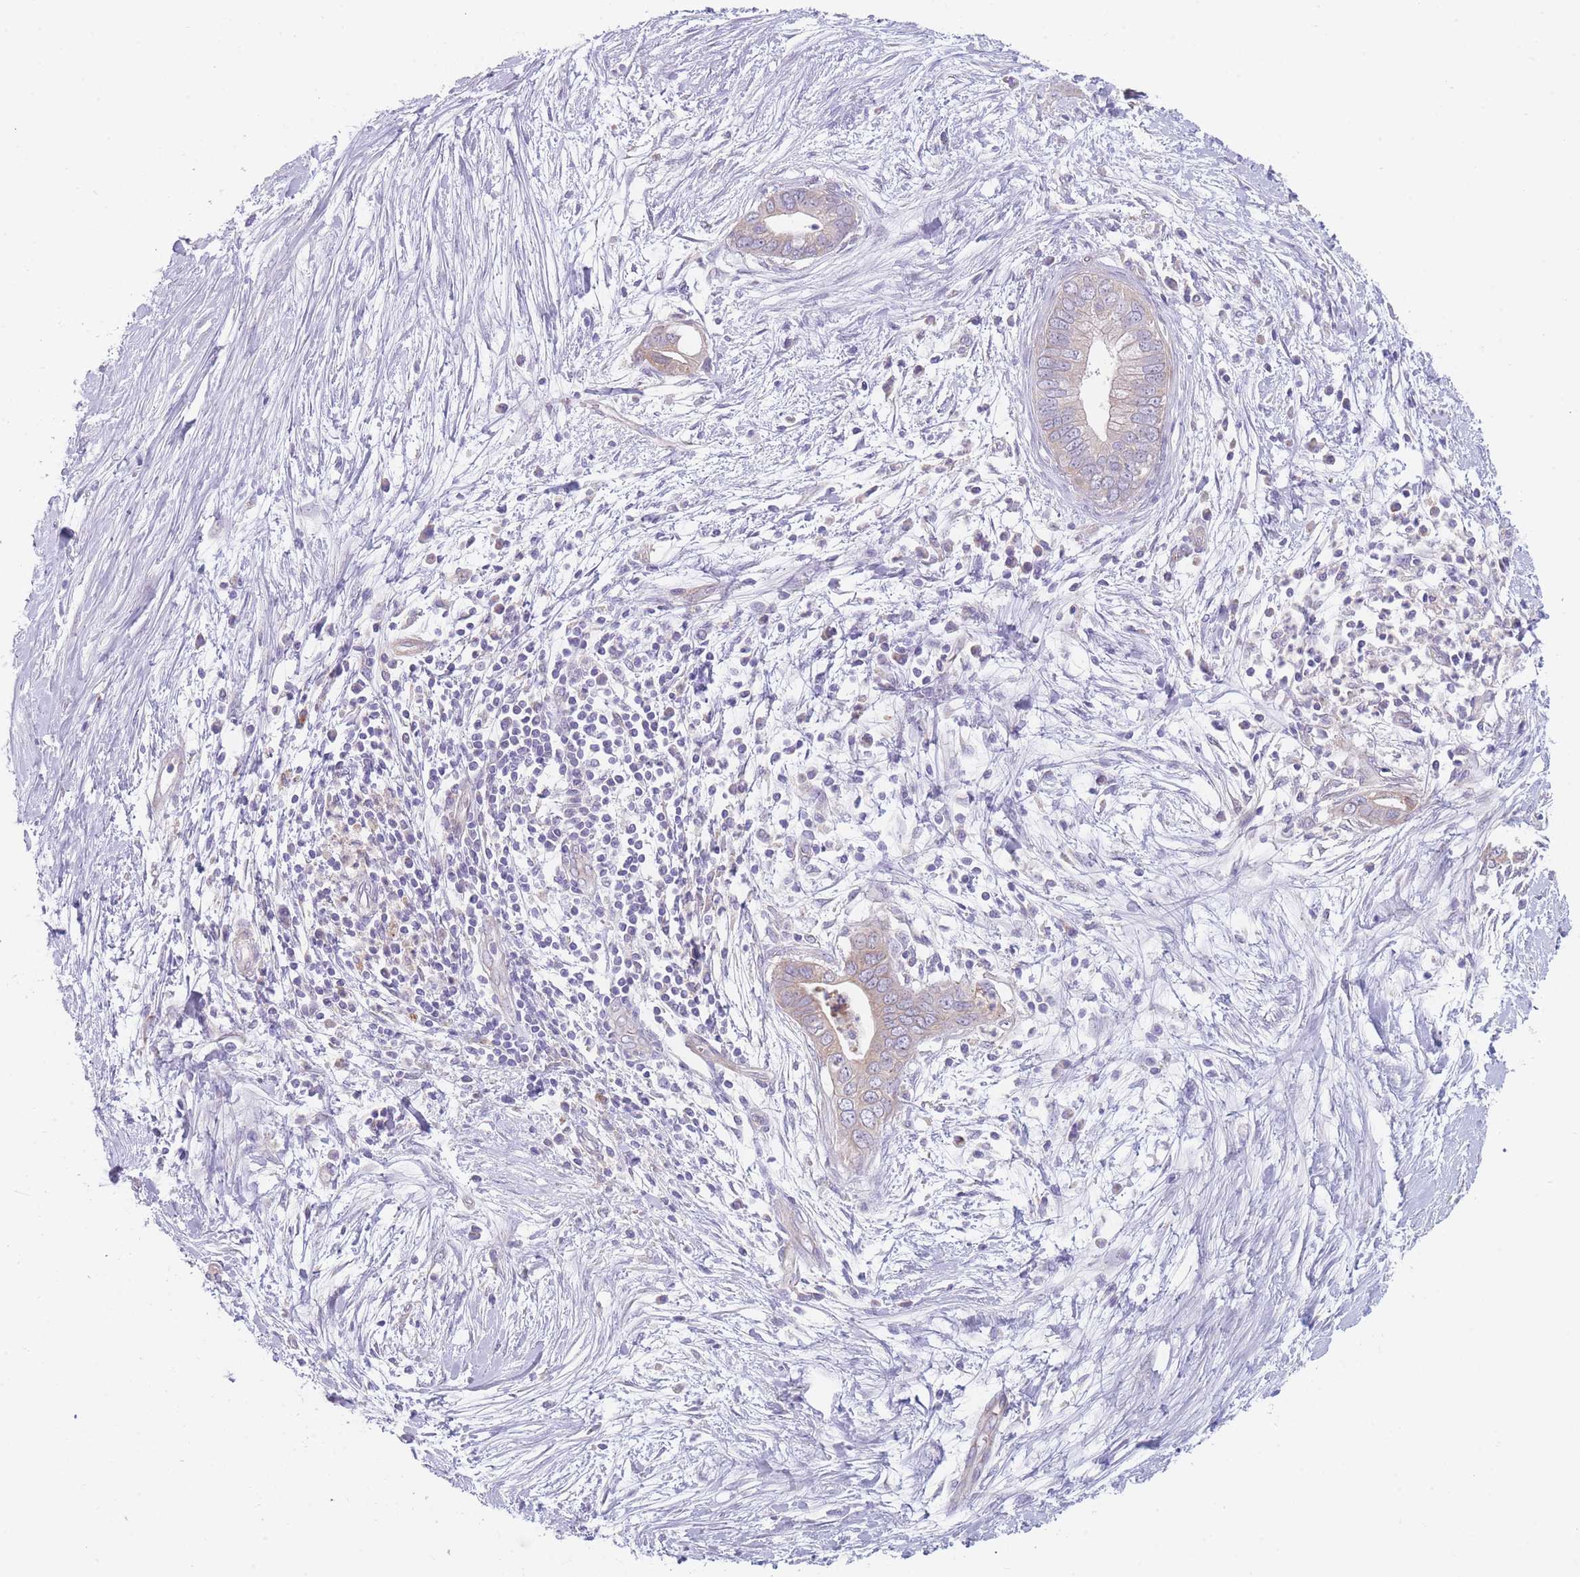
{"staining": {"intensity": "negative", "quantity": "none", "location": "none"}, "tissue": "pancreatic cancer", "cell_type": "Tumor cells", "image_type": "cancer", "snomed": [{"axis": "morphology", "description": "Adenocarcinoma, NOS"}, {"axis": "topography", "description": "Pancreas"}], "caption": "IHC image of neoplastic tissue: human adenocarcinoma (pancreatic) stained with DAB (3,3'-diaminobenzidine) displays no significant protein positivity in tumor cells. The staining is performed using DAB (3,3'-diaminobenzidine) brown chromogen with nuclei counter-stained in using hematoxylin.", "gene": "SMPD4", "patient": {"sex": "male", "age": 75}}